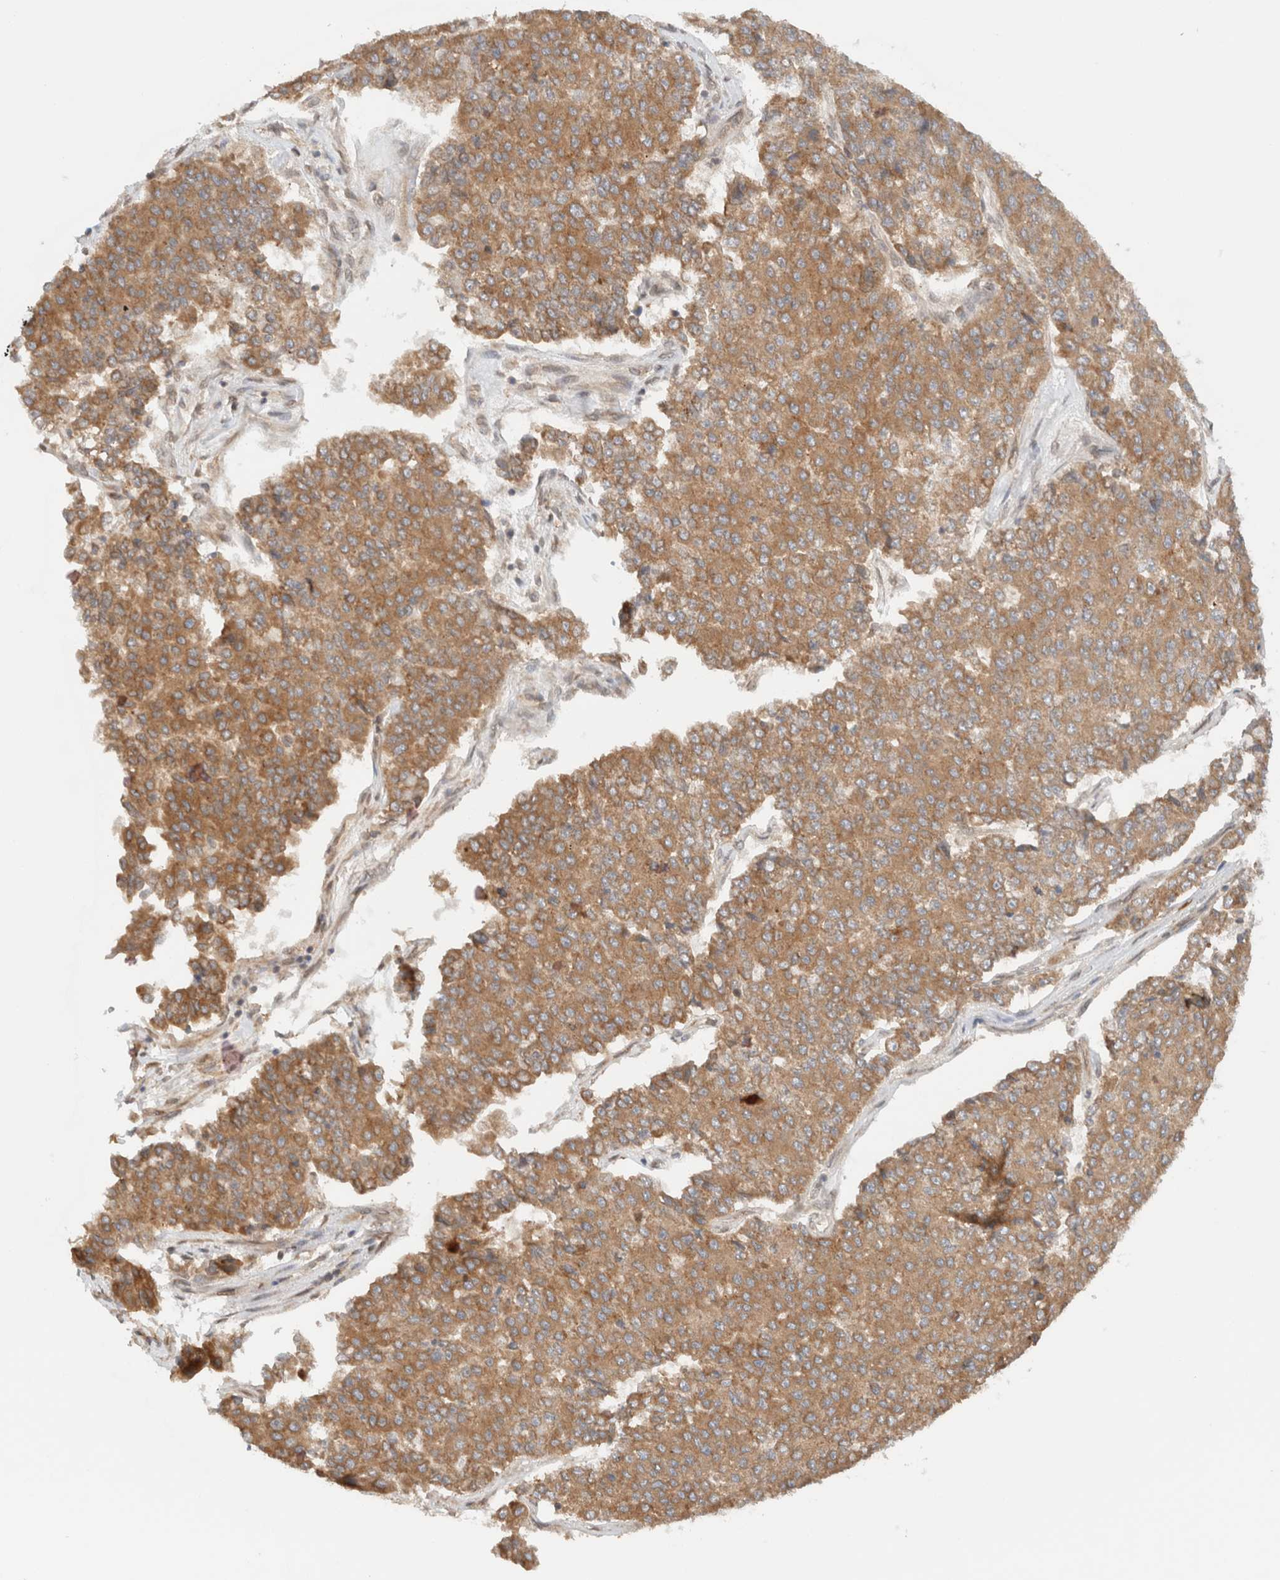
{"staining": {"intensity": "moderate", "quantity": ">75%", "location": "cytoplasmic/membranous"}, "tissue": "pancreatic cancer", "cell_type": "Tumor cells", "image_type": "cancer", "snomed": [{"axis": "morphology", "description": "Adenocarcinoma, NOS"}, {"axis": "topography", "description": "Pancreas"}], "caption": "Protein staining exhibits moderate cytoplasmic/membranous staining in about >75% of tumor cells in pancreatic cancer (adenocarcinoma).", "gene": "ARFGEF2", "patient": {"sex": "male", "age": 50}}